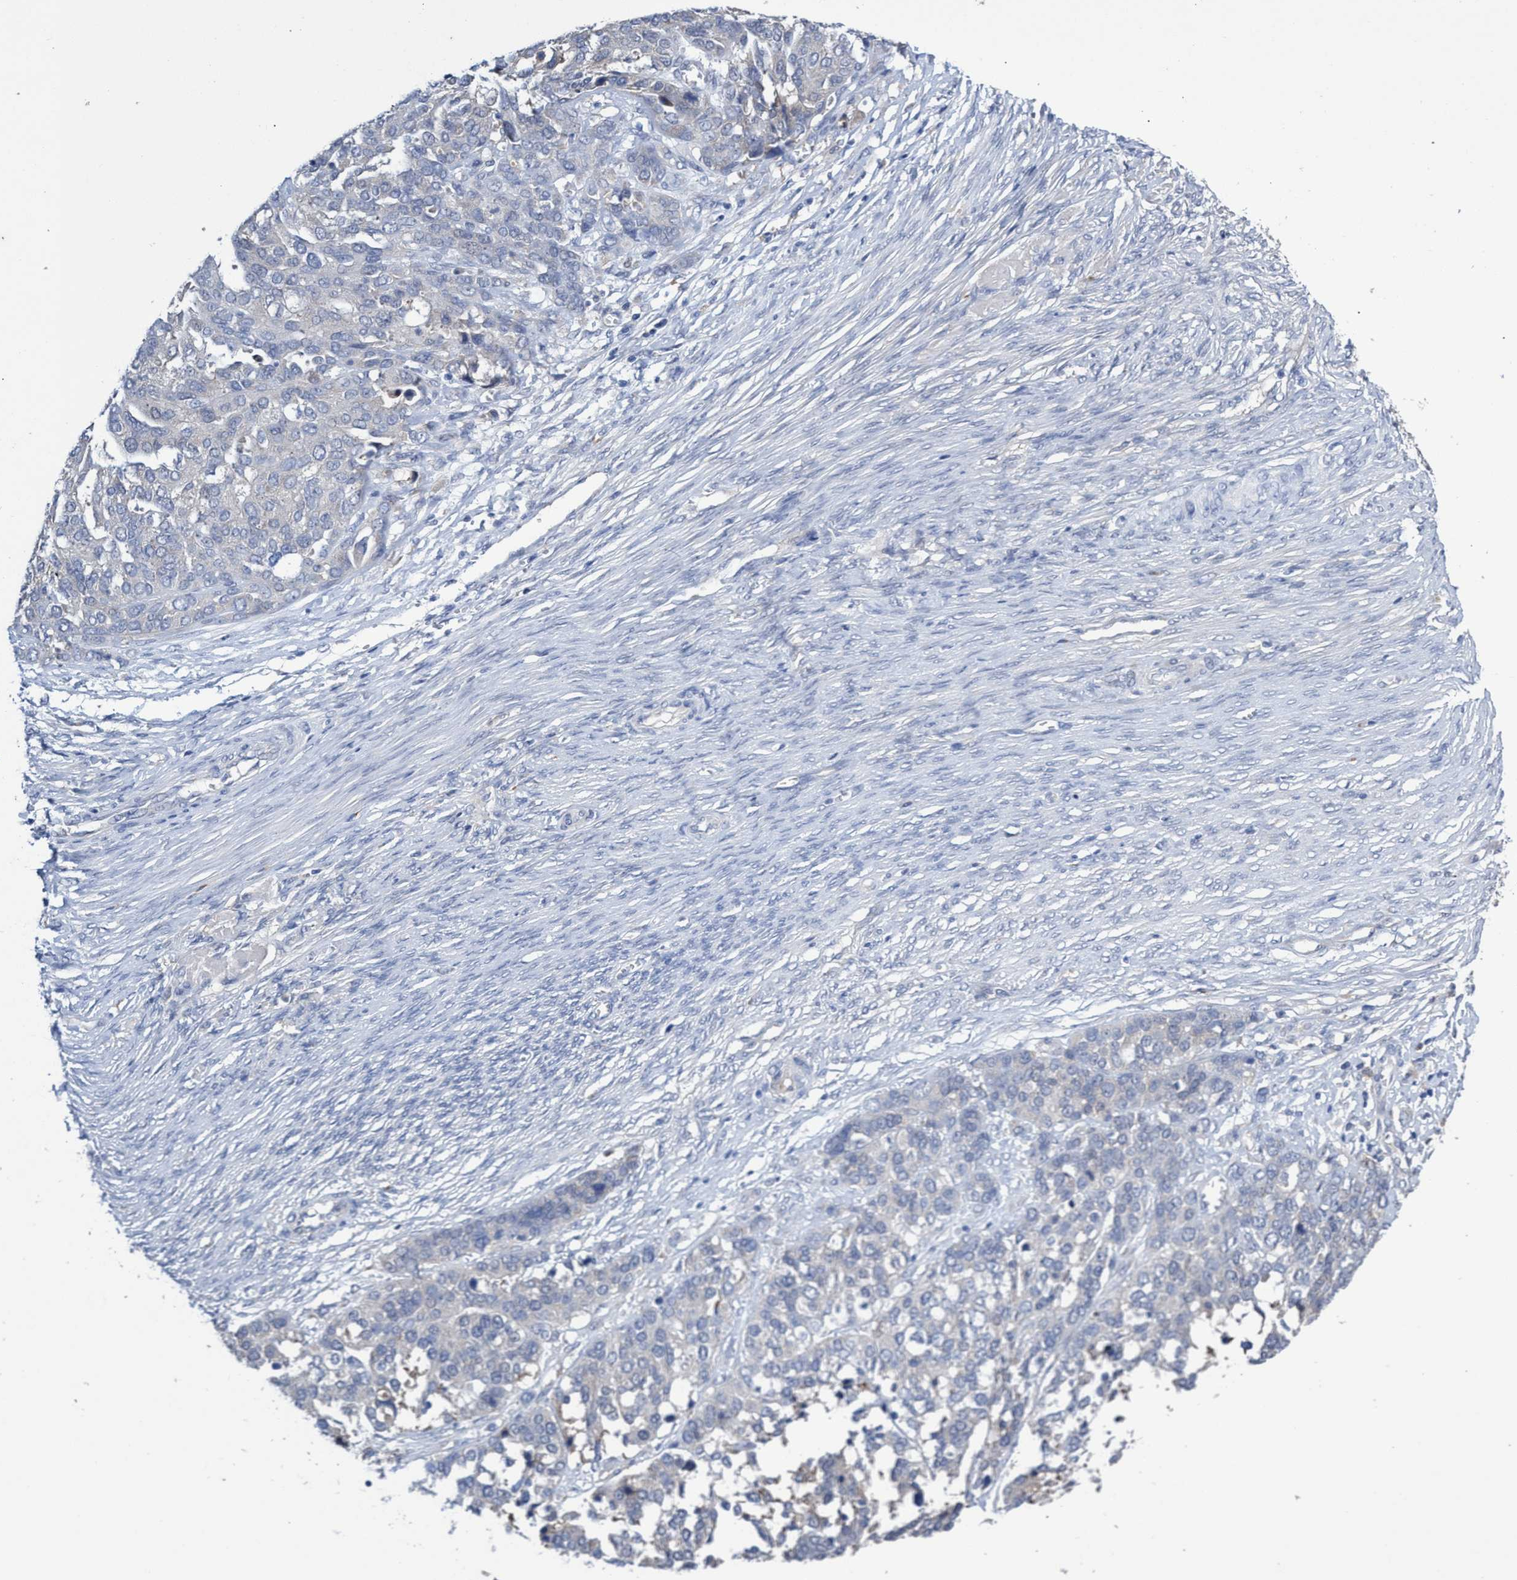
{"staining": {"intensity": "negative", "quantity": "none", "location": "none"}, "tissue": "ovarian cancer", "cell_type": "Tumor cells", "image_type": "cancer", "snomed": [{"axis": "morphology", "description": "Cystadenocarcinoma, serous, NOS"}, {"axis": "topography", "description": "Ovary"}], "caption": "Immunohistochemical staining of human serous cystadenocarcinoma (ovarian) reveals no significant positivity in tumor cells.", "gene": "SVEP1", "patient": {"sex": "female", "age": 44}}